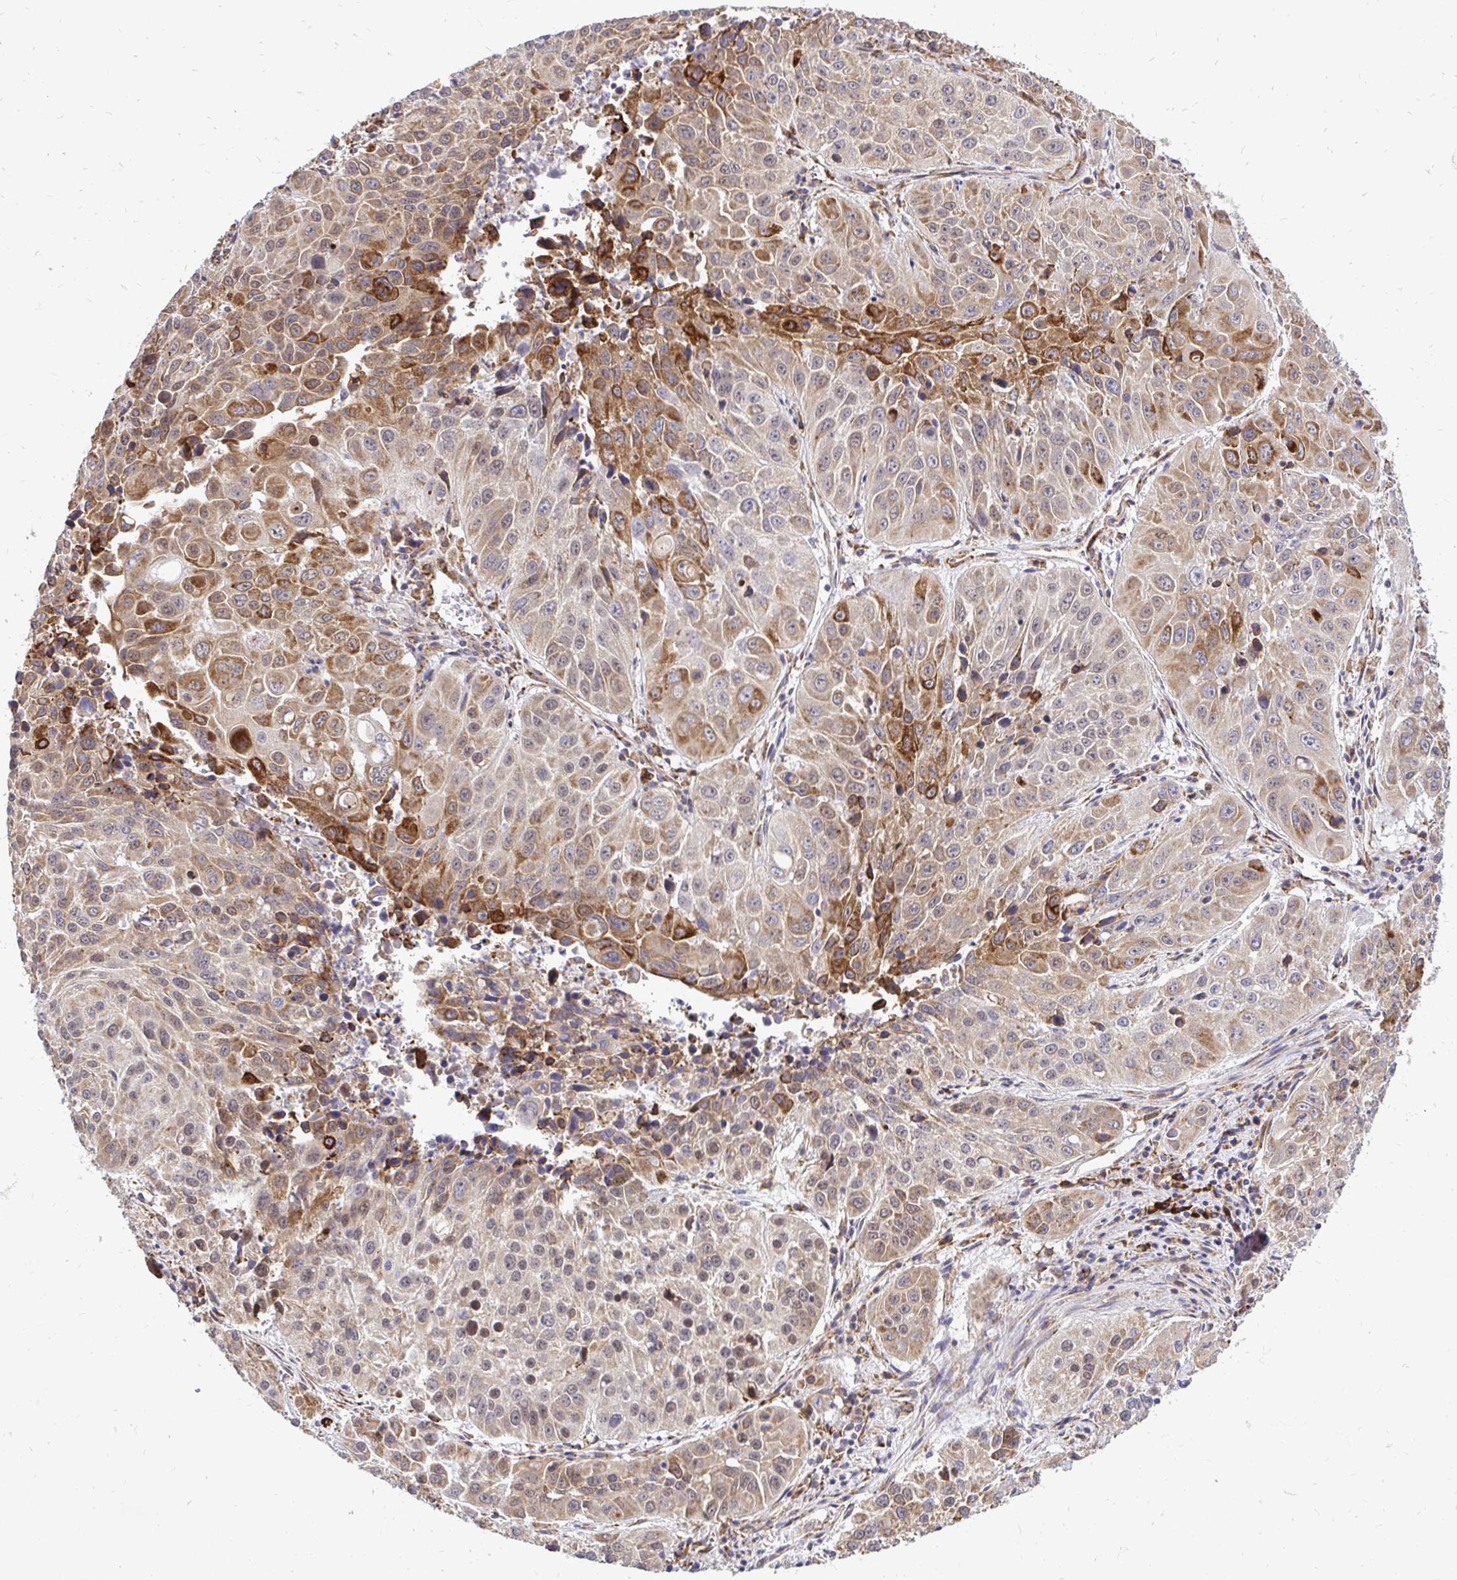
{"staining": {"intensity": "moderate", "quantity": ">75%", "location": "cytoplasmic/membranous"}, "tissue": "lung cancer", "cell_type": "Tumor cells", "image_type": "cancer", "snomed": [{"axis": "morphology", "description": "Squamous cell carcinoma, NOS"}, {"axis": "topography", "description": "Lung"}], "caption": "This is an image of immunohistochemistry (IHC) staining of lung squamous cell carcinoma, which shows moderate expression in the cytoplasmic/membranous of tumor cells.", "gene": "NAALAD2", "patient": {"sex": "female", "age": 61}}